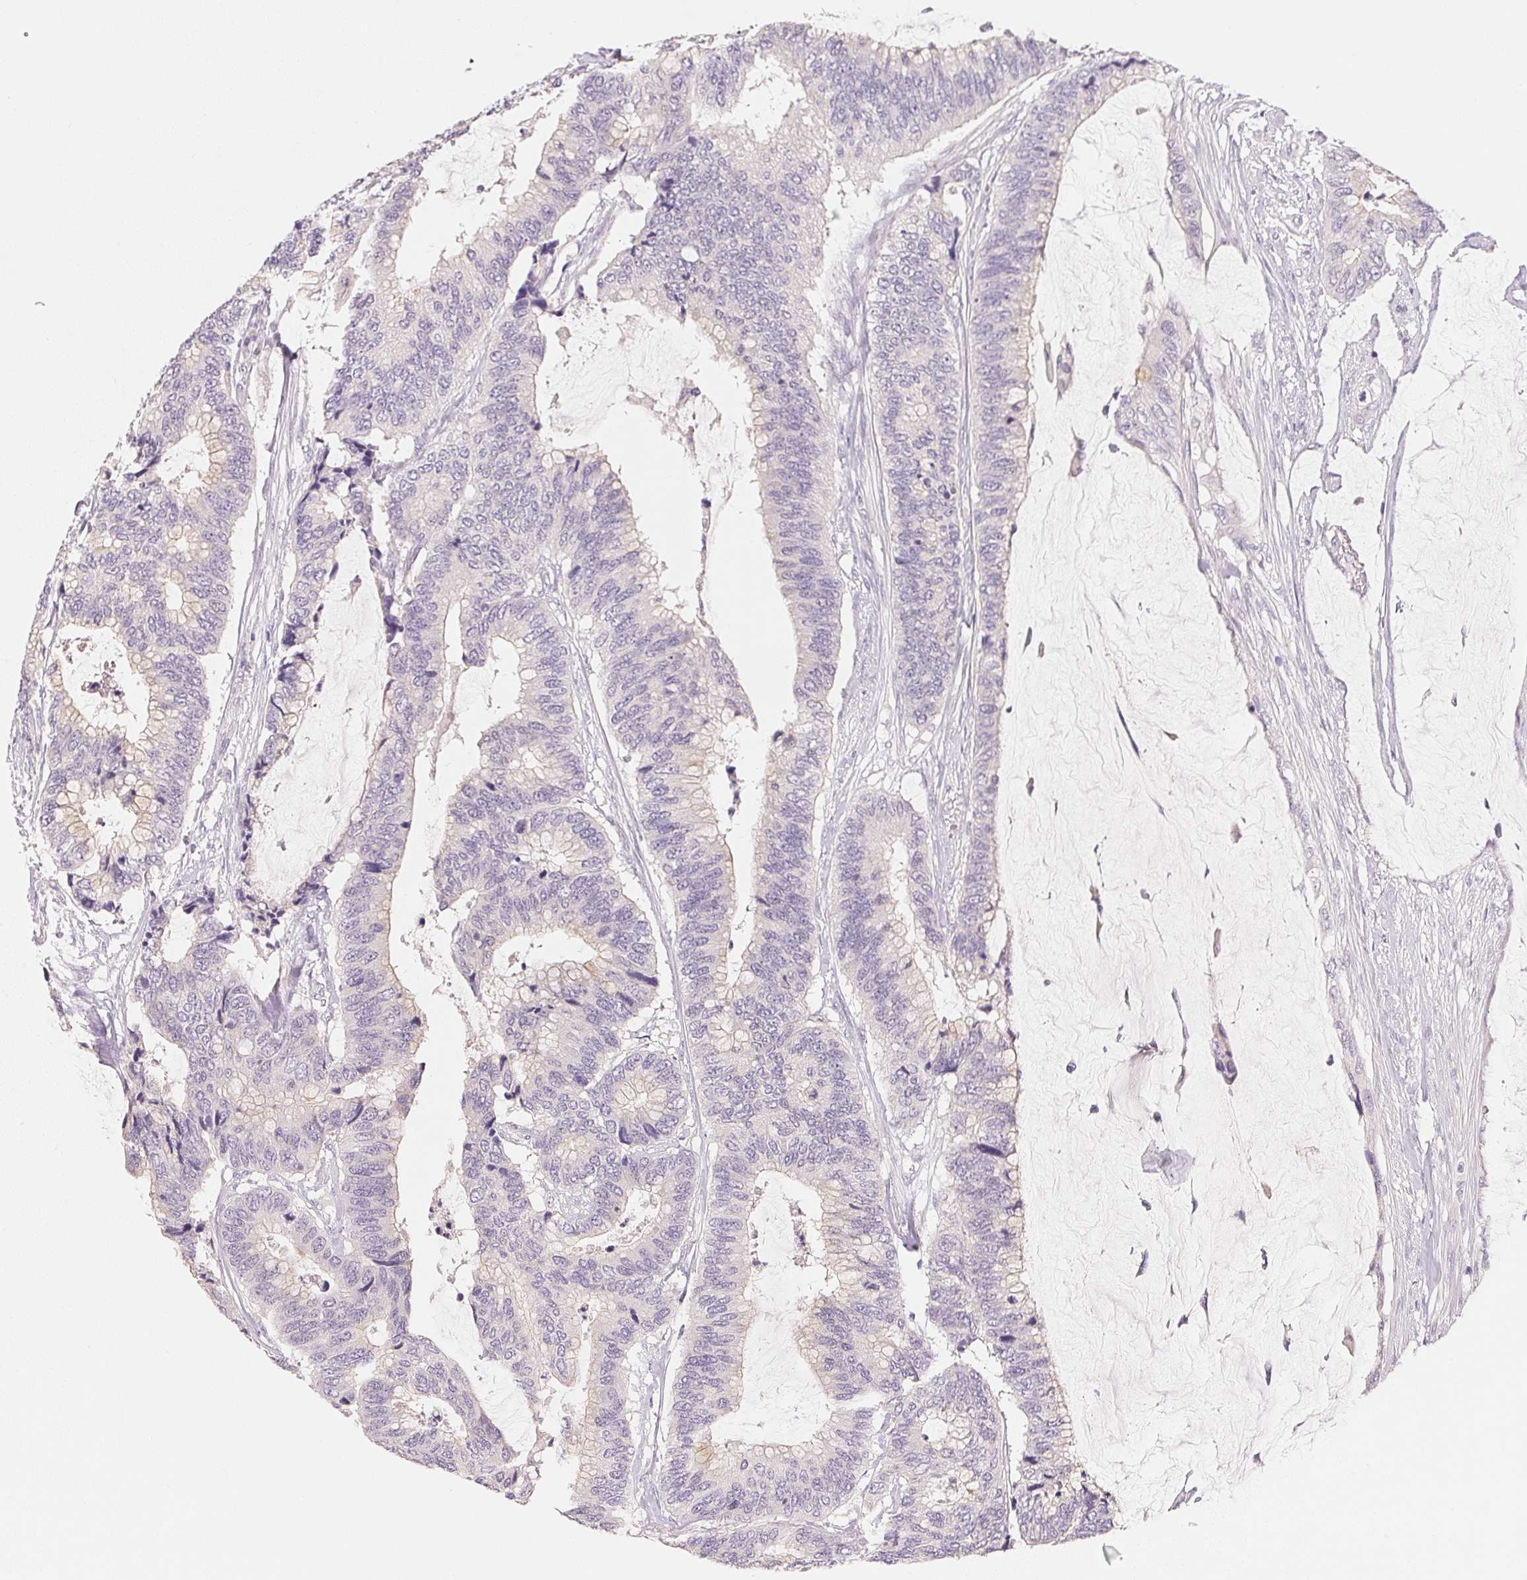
{"staining": {"intensity": "negative", "quantity": "none", "location": "none"}, "tissue": "colorectal cancer", "cell_type": "Tumor cells", "image_type": "cancer", "snomed": [{"axis": "morphology", "description": "Adenocarcinoma, NOS"}, {"axis": "topography", "description": "Rectum"}], "caption": "High power microscopy histopathology image of an IHC image of colorectal cancer (adenocarcinoma), revealing no significant expression in tumor cells.", "gene": "MCOLN3", "patient": {"sex": "female", "age": 59}}